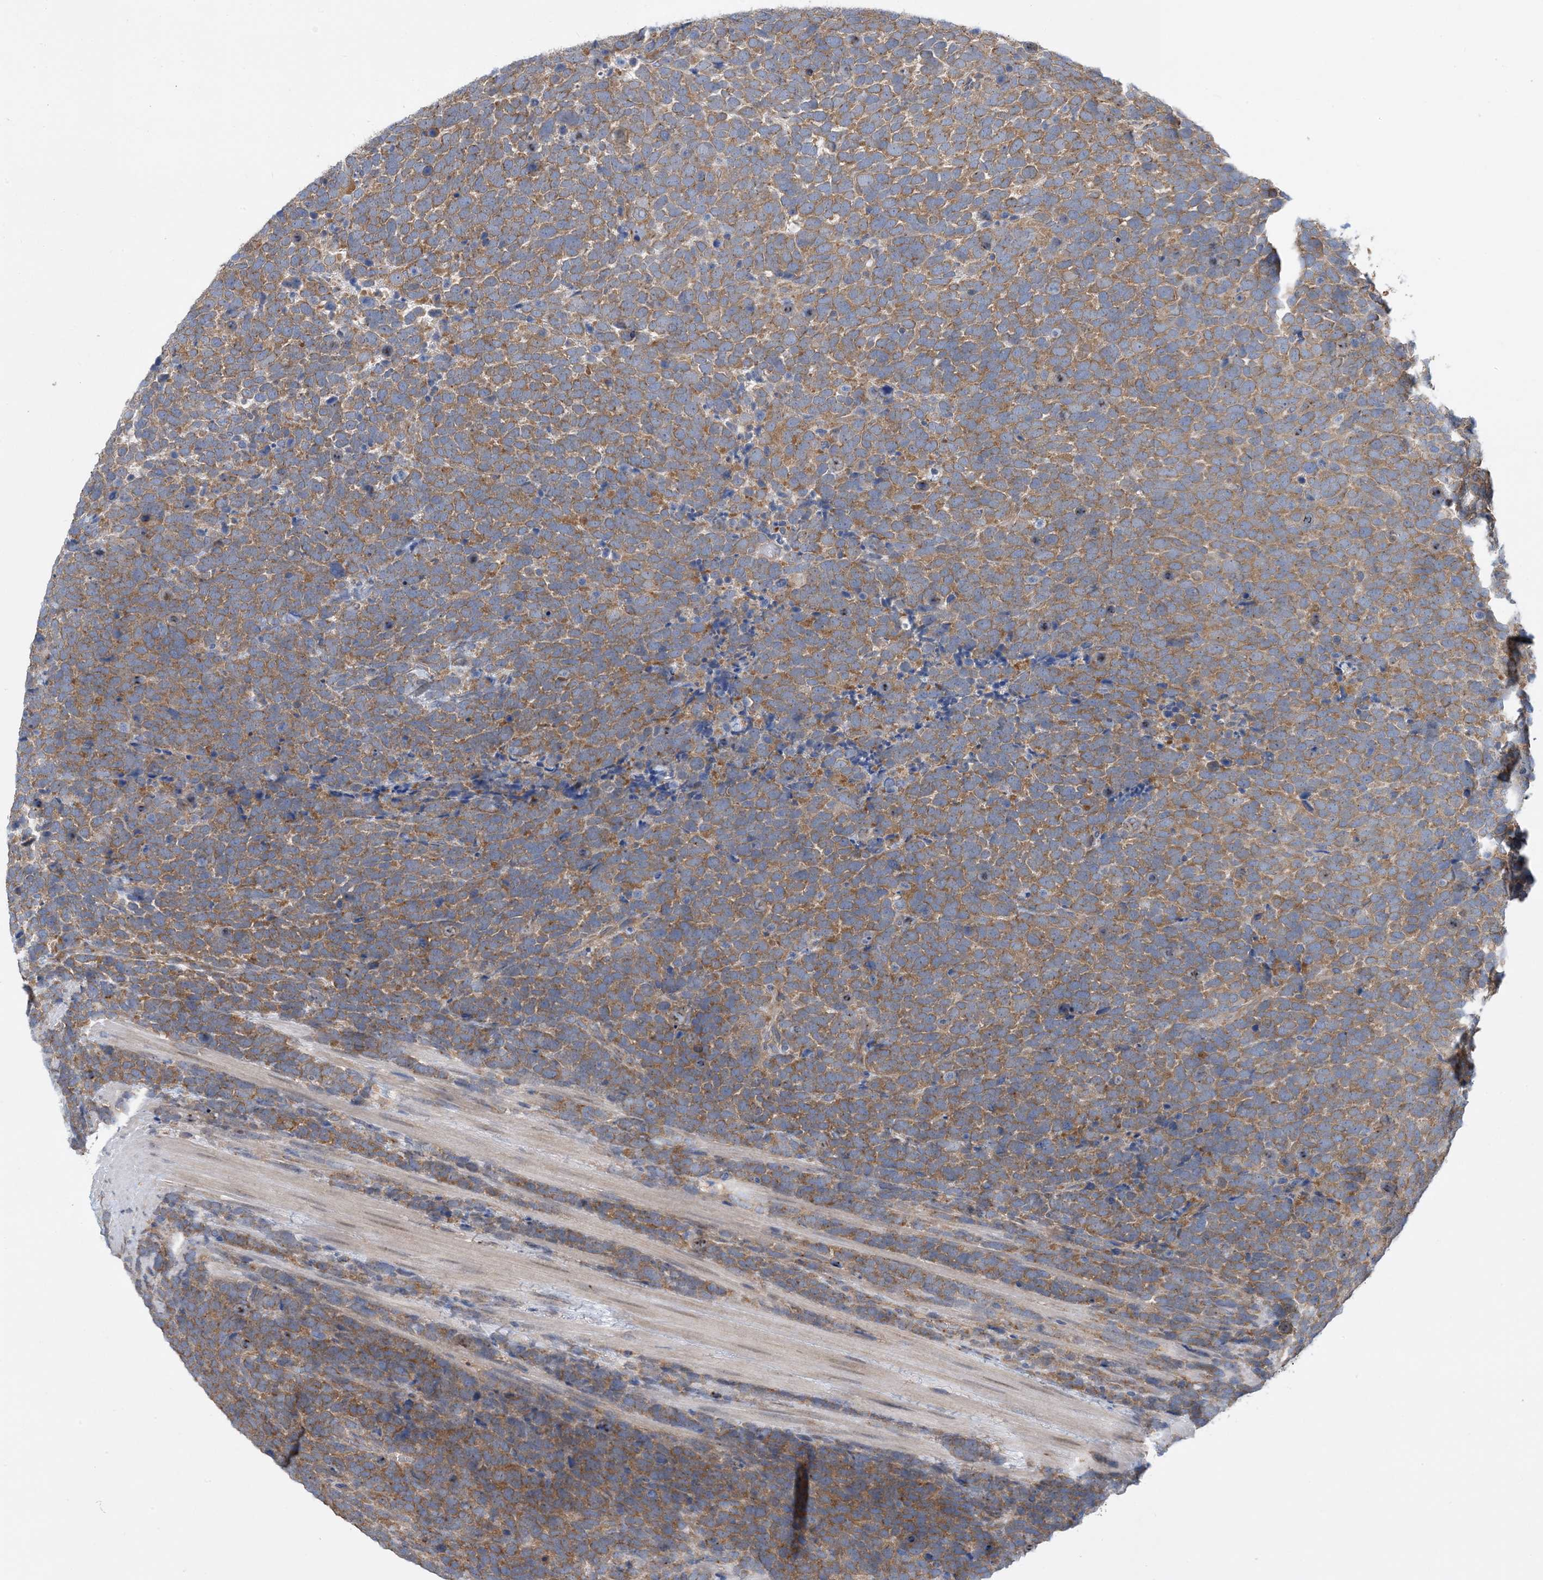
{"staining": {"intensity": "moderate", "quantity": ">75%", "location": "cytoplasmic/membranous"}, "tissue": "urothelial cancer", "cell_type": "Tumor cells", "image_type": "cancer", "snomed": [{"axis": "morphology", "description": "Urothelial carcinoma, High grade"}, {"axis": "topography", "description": "Urinary bladder"}], "caption": "Immunohistochemistry staining of urothelial cancer, which exhibits medium levels of moderate cytoplasmic/membranous expression in about >75% of tumor cells indicating moderate cytoplasmic/membranous protein expression. The staining was performed using DAB (3,3'-diaminobenzidine) (brown) for protein detection and nuclei were counterstained in hematoxylin (blue).", "gene": "SIDT1", "patient": {"sex": "female", "age": 82}}